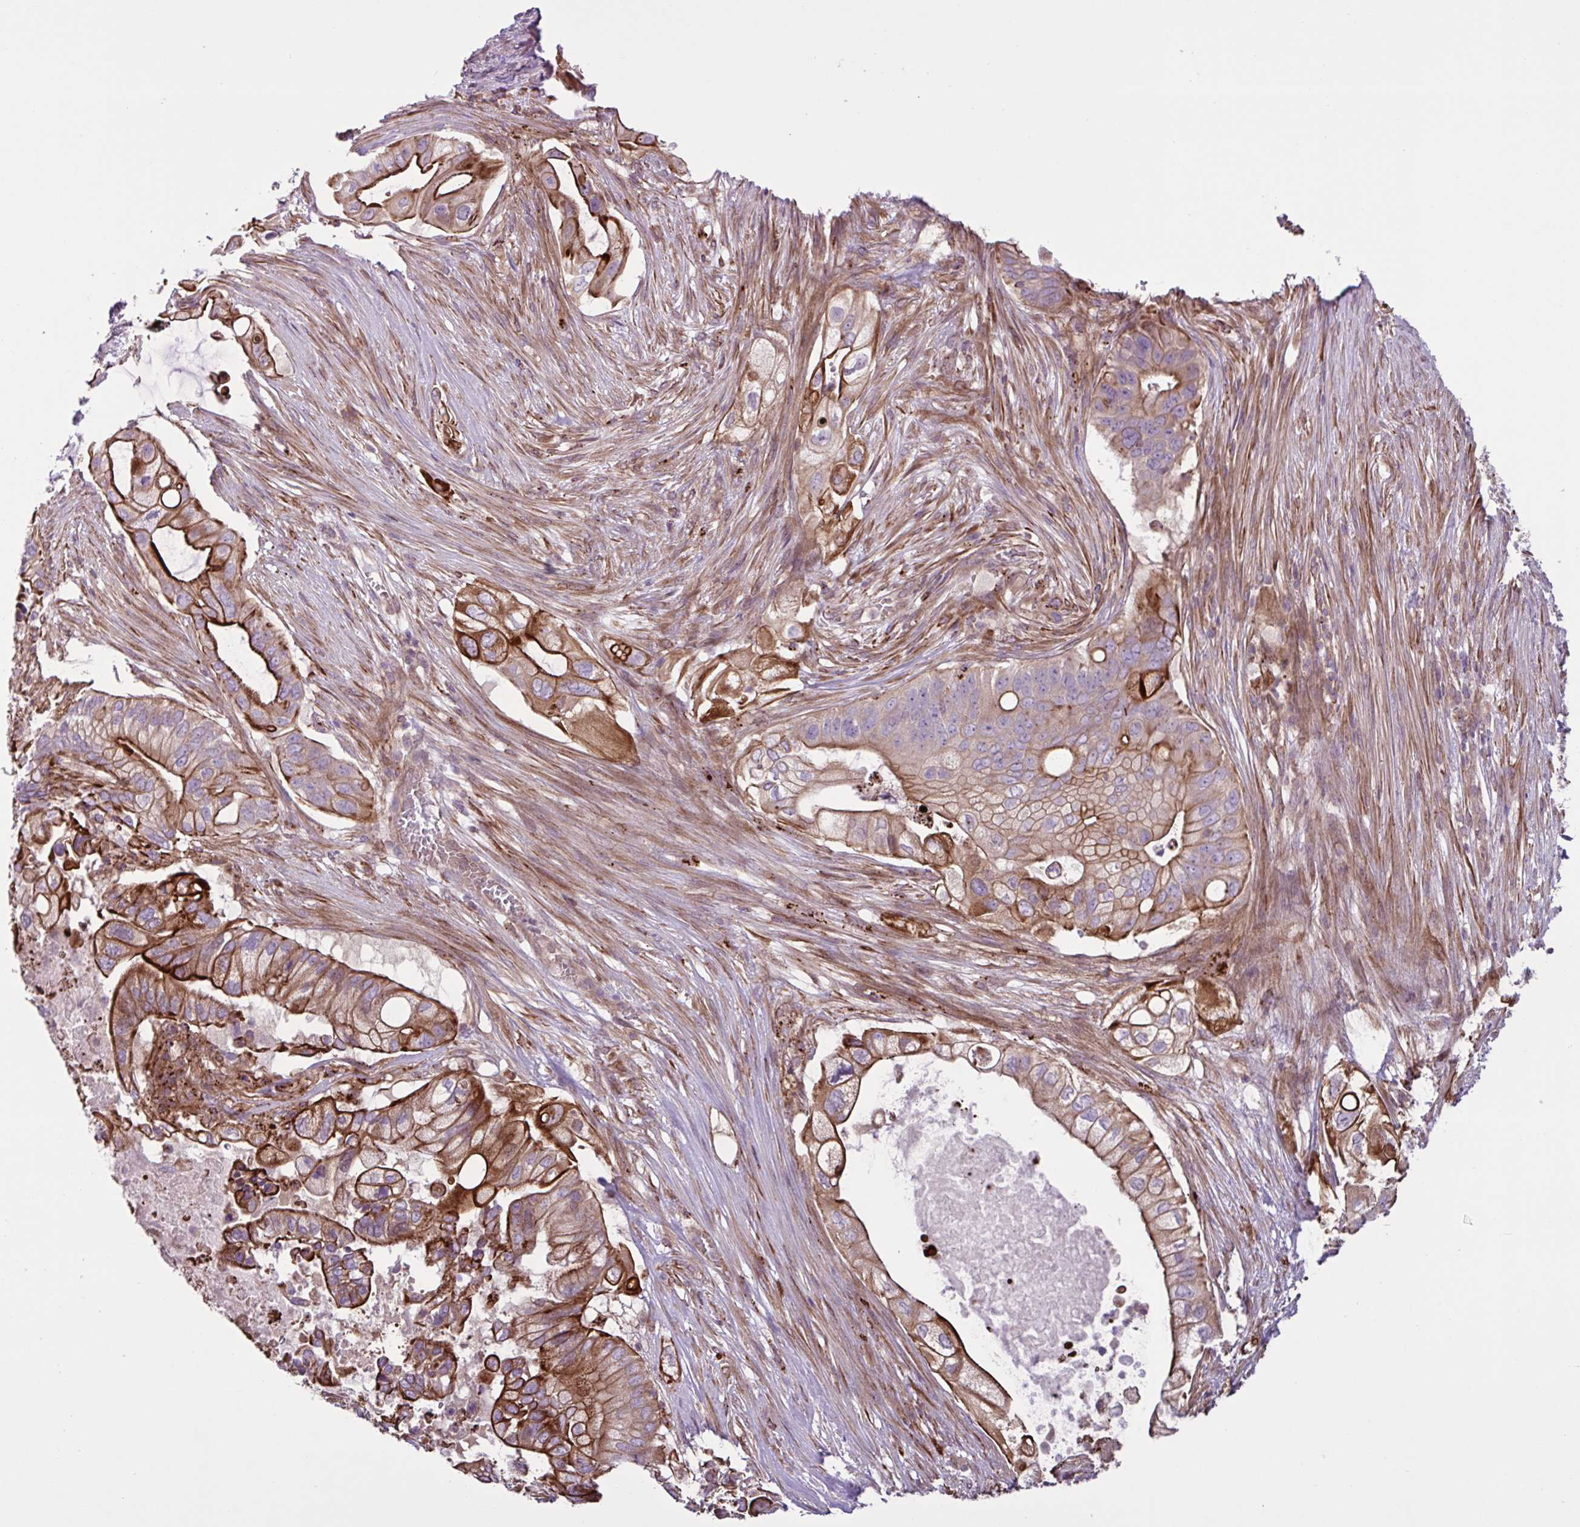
{"staining": {"intensity": "strong", "quantity": ">75%", "location": "cytoplasmic/membranous"}, "tissue": "pancreatic cancer", "cell_type": "Tumor cells", "image_type": "cancer", "snomed": [{"axis": "morphology", "description": "Adenocarcinoma, NOS"}, {"axis": "topography", "description": "Pancreas"}], "caption": "Protein expression analysis of human pancreatic adenocarcinoma reveals strong cytoplasmic/membranous staining in approximately >75% of tumor cells.", "gene": "GLTP", "patient": {"sex": "female", "age": 72}}